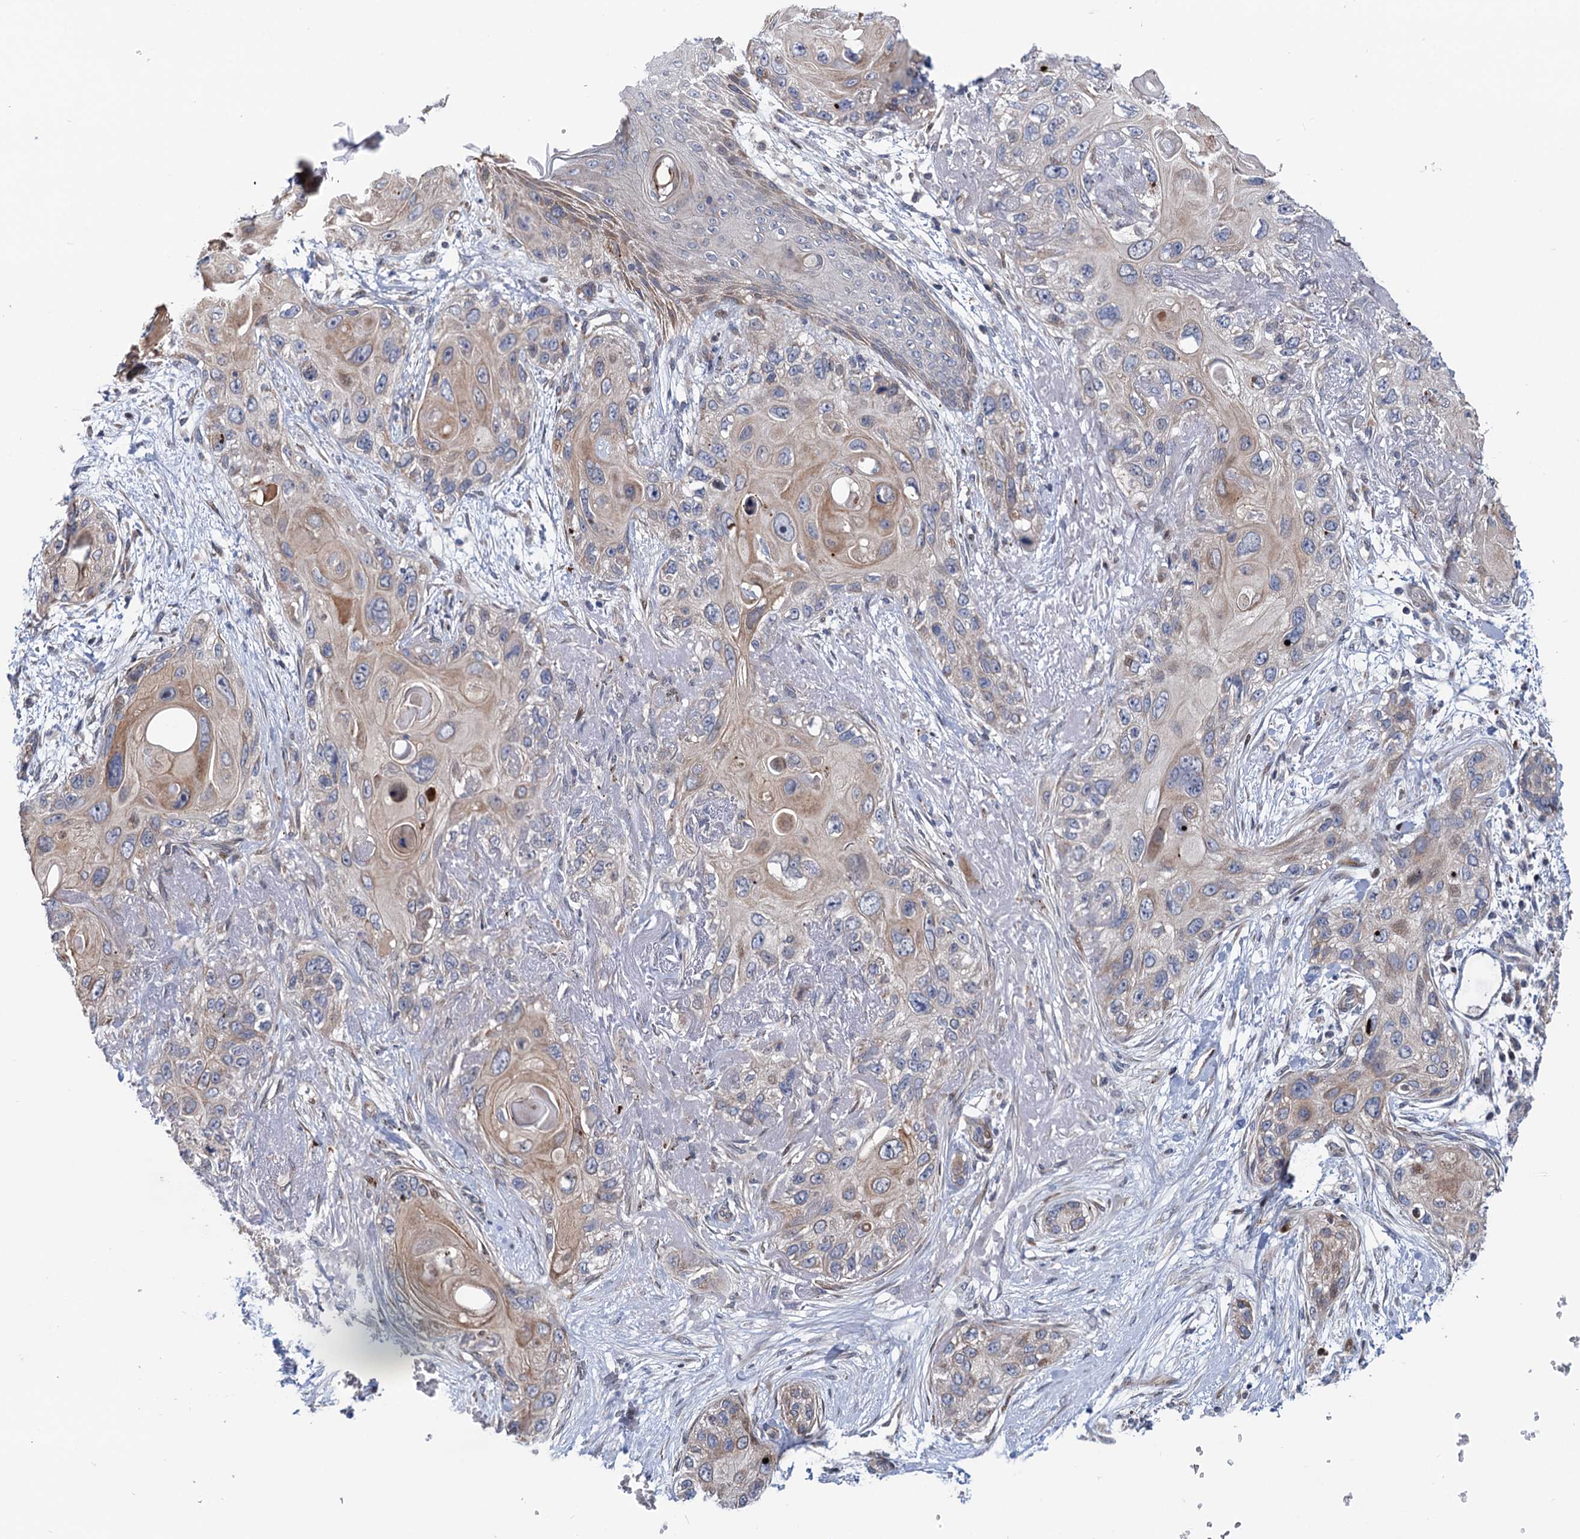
{"staining": {"intensity": "weak", "quantity": "<25%", "location": "cytoplasmic/membranous"}, "tissue": "skin cancer", "cell_type": "Tumor cells", "image_type": "cancer", "snomed": [{"axis": "morphology", "description": "Normal tissue, NOS"}, {"axis": "morphology", "description": "Squamous cell carcinoma, NOS"}, {"axis": "topography", "description": "Skin"}], "caption": "DAB immunohistochemical staining of squamous cell carcinoma (skin) demonstrates no significant staining in tumor cells. (DAB (3,3'-diaminobenzidine) IHC visualized using brightfield microscopy, high magnification).", "gene": "UBR1", "patient": {"sex": "male", "age": 72}}